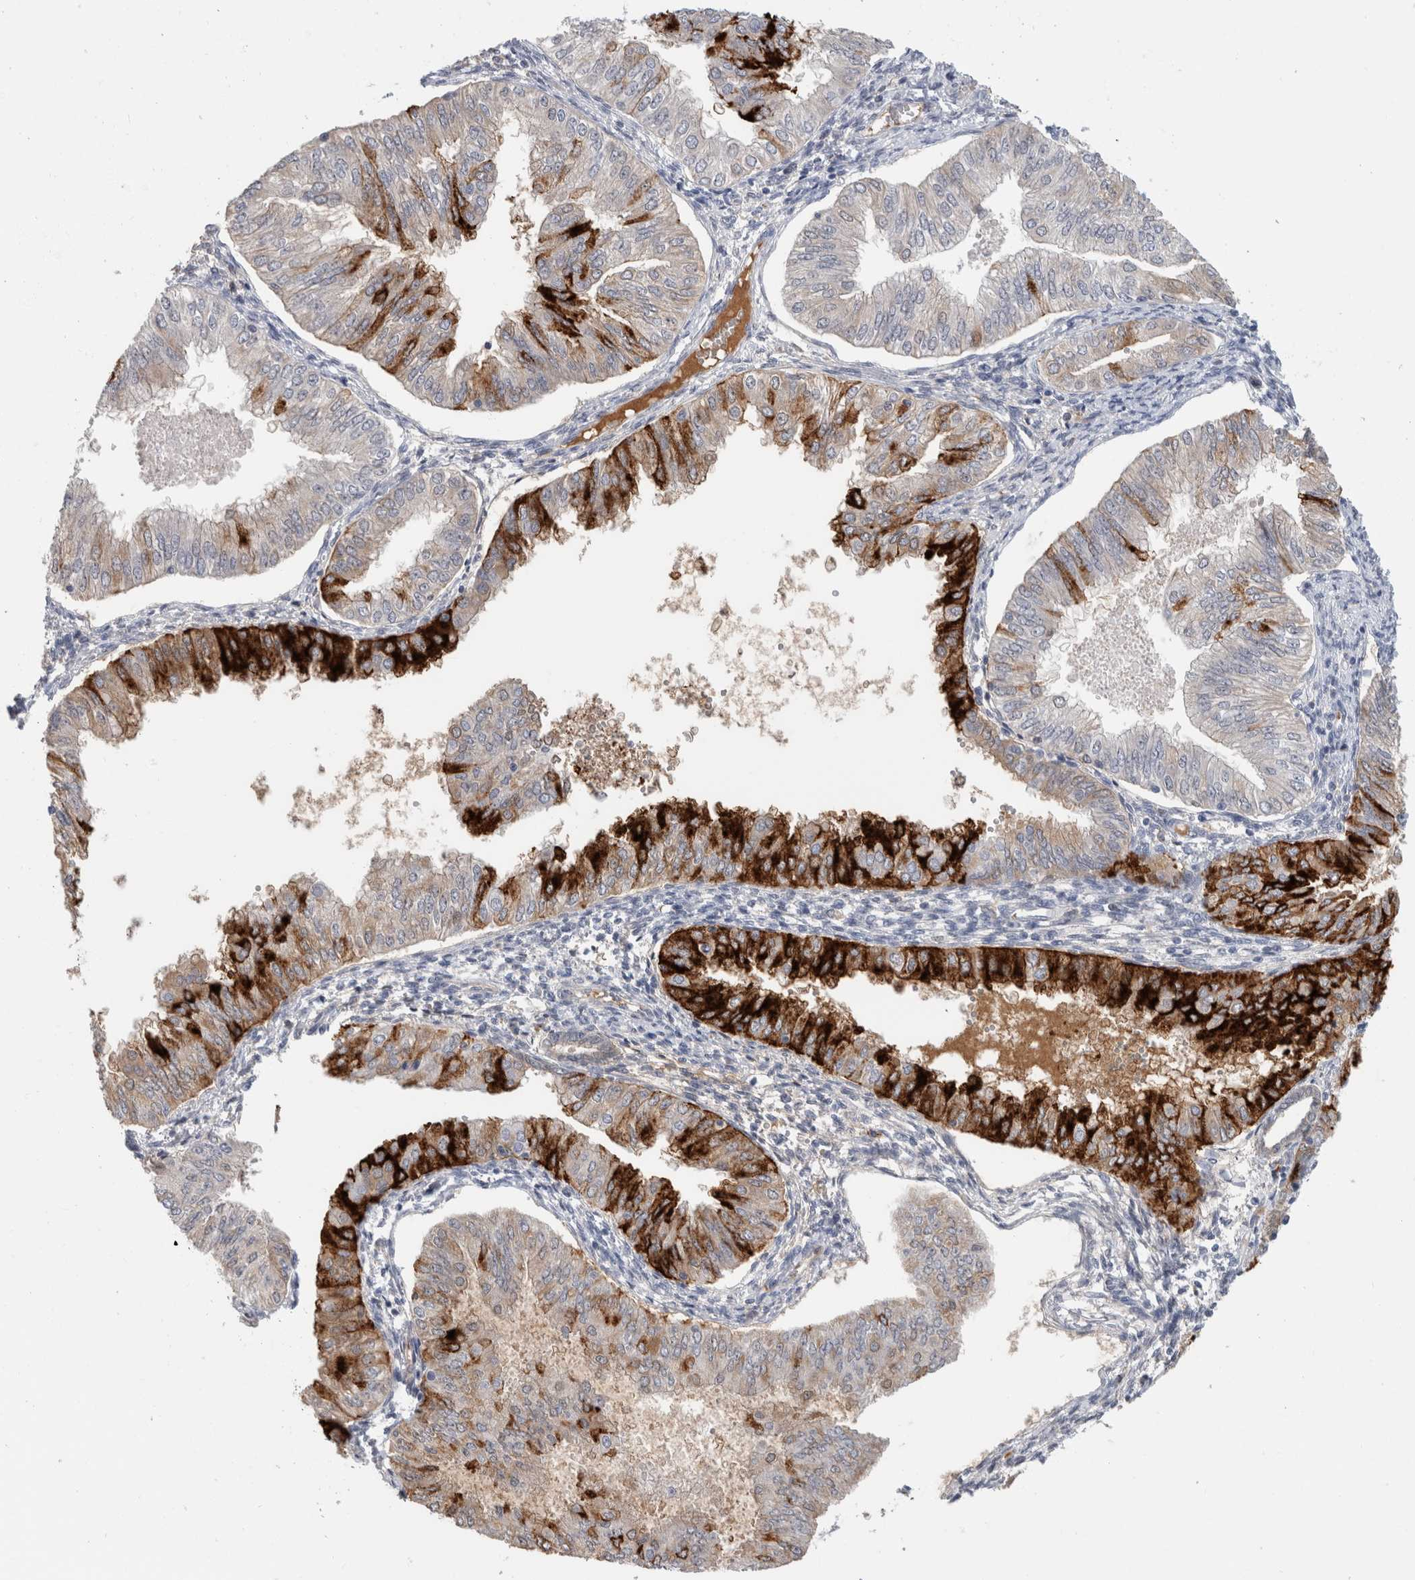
{"staining": {"intensity": "strong", "quantity": "25%-75%", "location": "cytoplasmic/membranous"}, "tissue": "endometrial cancer", "cell_type": "Tumor cells", "image_type": "cancer", "snomed": [{"axis": "morphology", "description": "Normal tissue, NOS"}, {"axis": "morphology", "description": "Adenocarcinoma, NOS"}, {"axis": "topography", "description": "Endometrium"}], "caption": "Protein staining by immunohistochemistry exhibits strong cytoplasmic/membranous positivity in about 25%-75% of tumor cells in endometrial adenocarcinoma.", "gene": "SCGB1A1", "patient": {"sex": "female", "age": 53}}